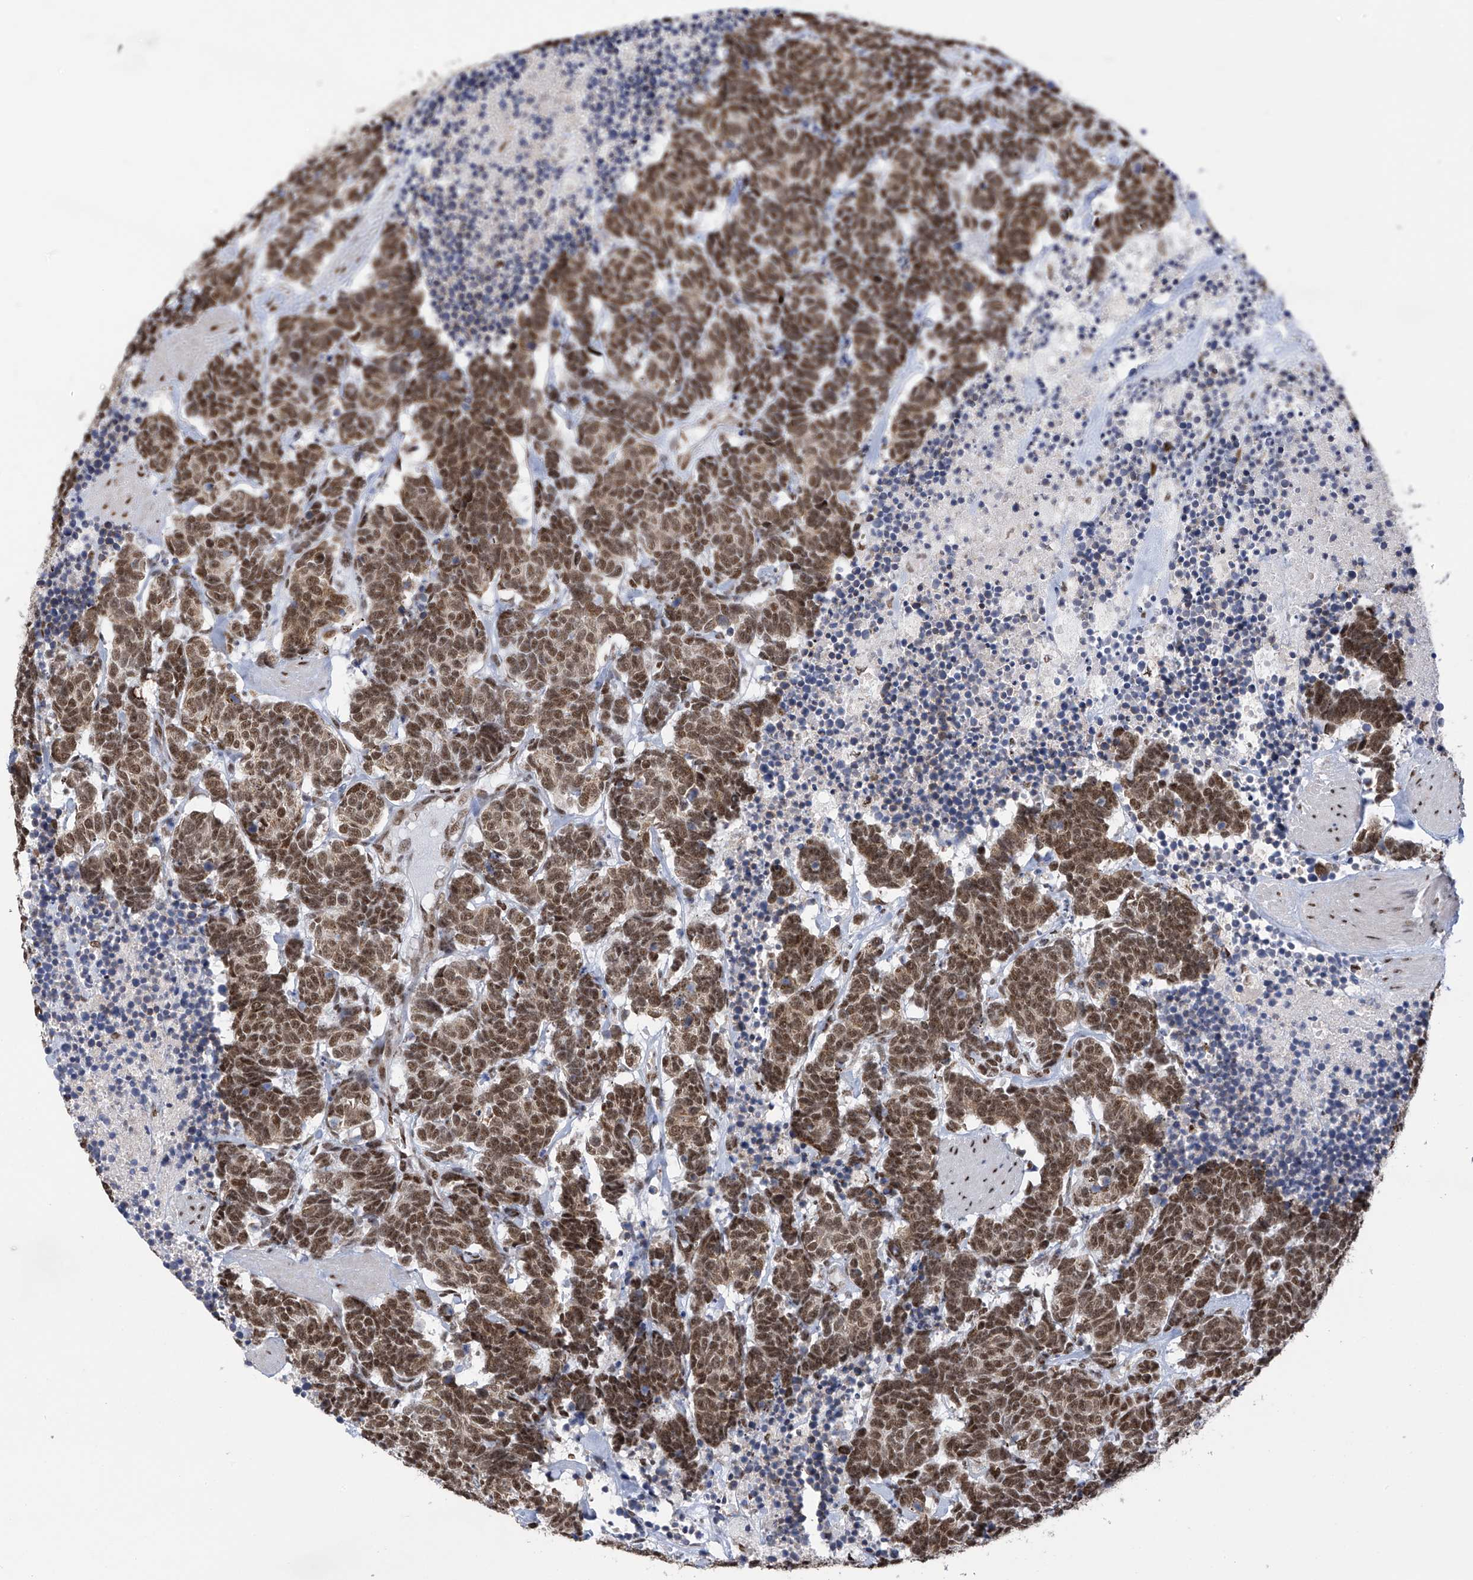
{"staining": {"intensity": "moderate", "quantity": ">75%", "location": "cytoplasmic/membranous,nuclear"}, "tissue": "carcinoid", "cell_type": "Tumor cells", "image_type": "cancer", "snomed": [{"axis": "morphology", "description": "Carcinoma, NOS"}, {"axis": "morphology", "description": "Carcinoid, malignant, NOS"}, {"axis": "topography", "description": "Urinary bladder"}], "caption": "Tumor cells demonstrate medium levels of moderate cytoplasmic/membranous and nuclear staining in about >75% of cells in human carcinoid (malignant).", "gene": "APLF", "patient": {"sex": "male", "age": 57}}